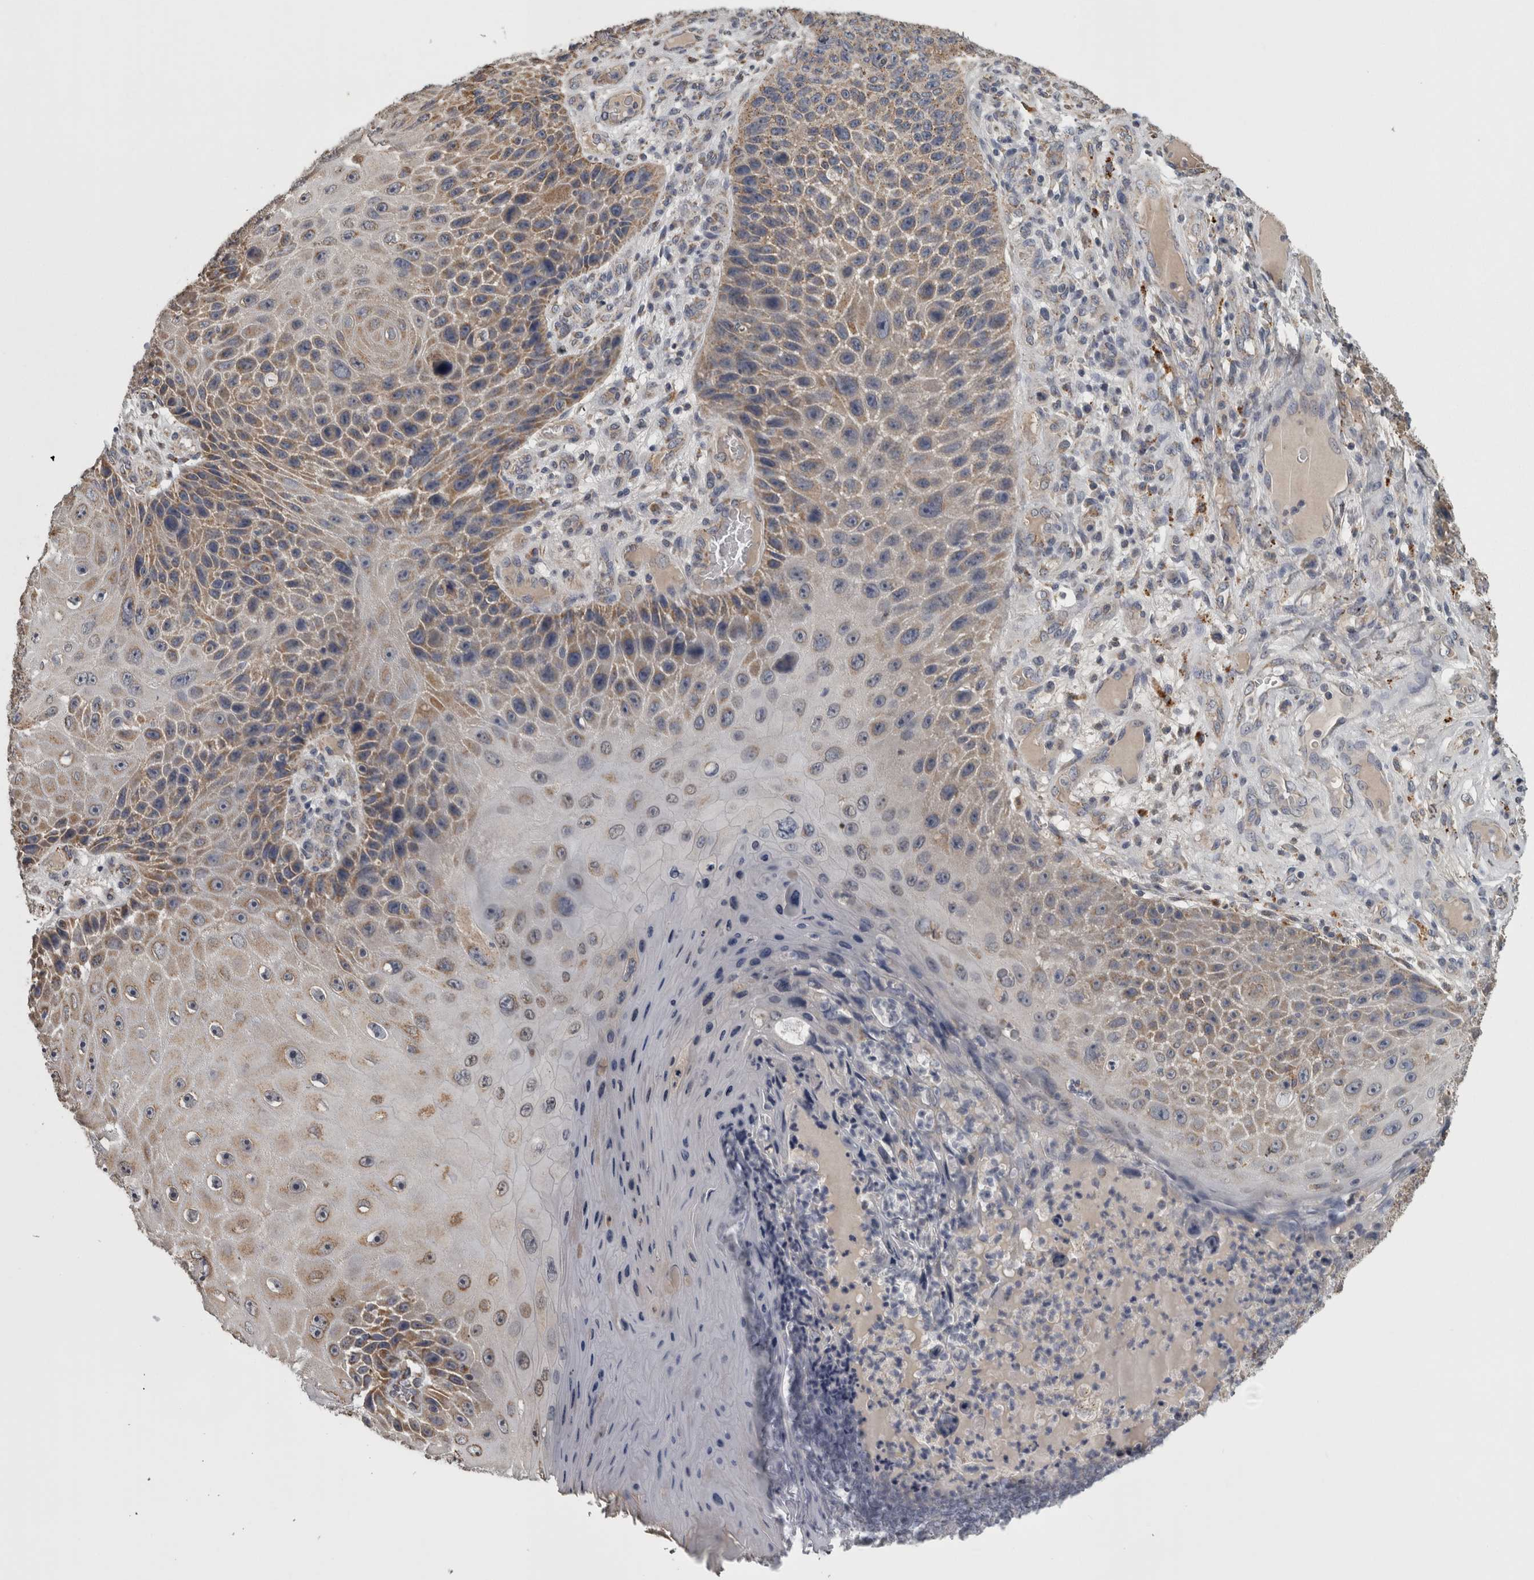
{"staining": {"intensity": "weak", "quantity": "25%-75%", "location": "cytoplasmic/membranous"}, "tissue": "skin cancer", "cell_type": "Tumor cells", "image_type": "cancer", "snomed": [{"axis": "morphology", "description": "Squamous cell carcinoma, NOS"}, {"axis": "topography", "description": "Skin"}], "caption": "Skin squamous cell carcinoma was stained to show a protein in brown. There is low levels of weak cytoplasmic/membranous expression in about 25%-75% of tumor cells.", "gene": "FRK", "patient": {"sex": "female", "age": 88}}